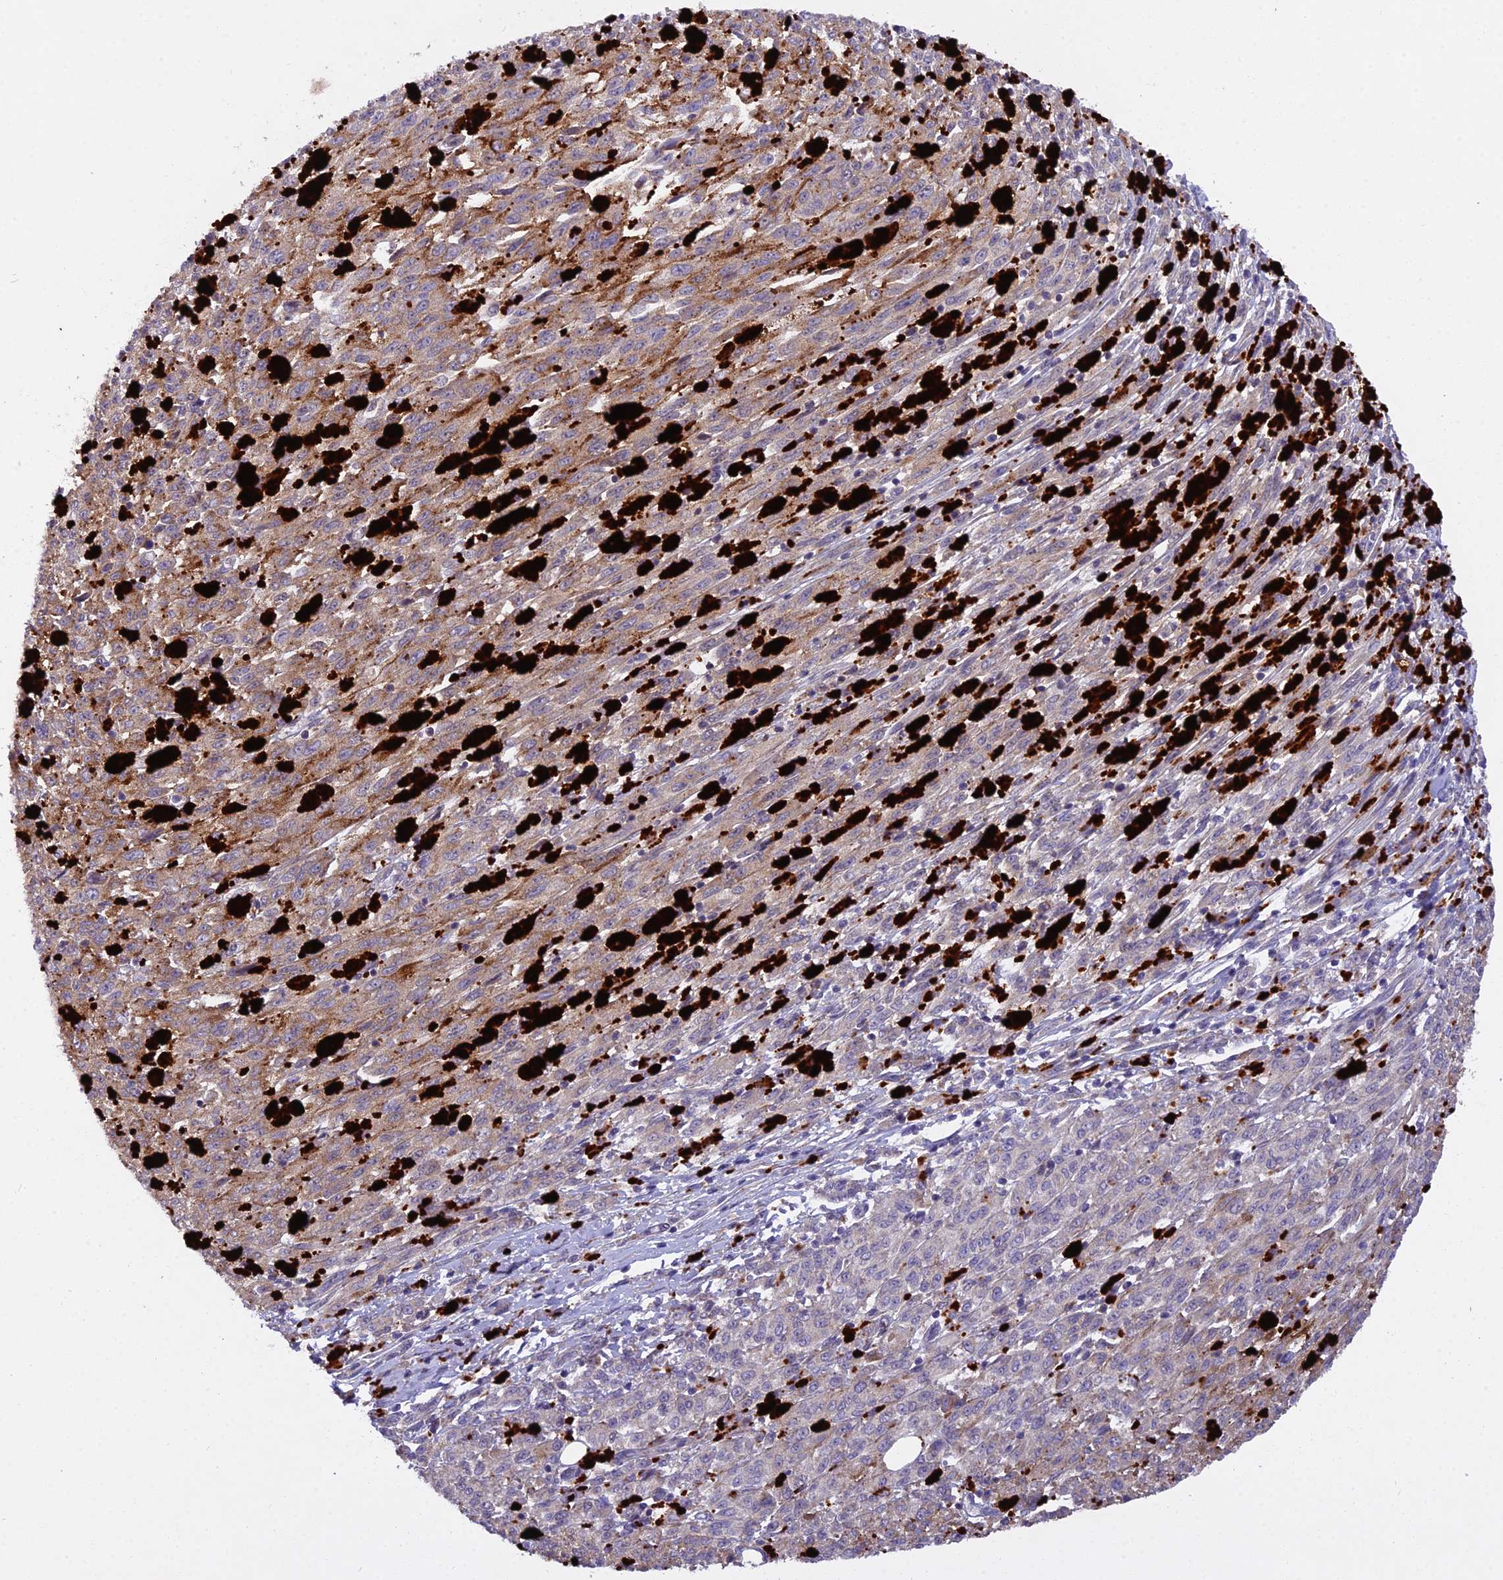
{"staining": {"intensity": "negative", "quantity": "none", "location": "none"}, "tissue": "melanoma", "cell_type": "Tumor cells", "image_type": "cancer", "snomed": [{"axis": "morphology", "description": "Malignant melanoma, NOS"}, {"axis": "topography", "description": "Skin"}], "caption": "Tumor cells show no significant protein positivity in malignant melanoma.", "gene": "CENPL", "patient": {"sex": "female", "age": 52}}